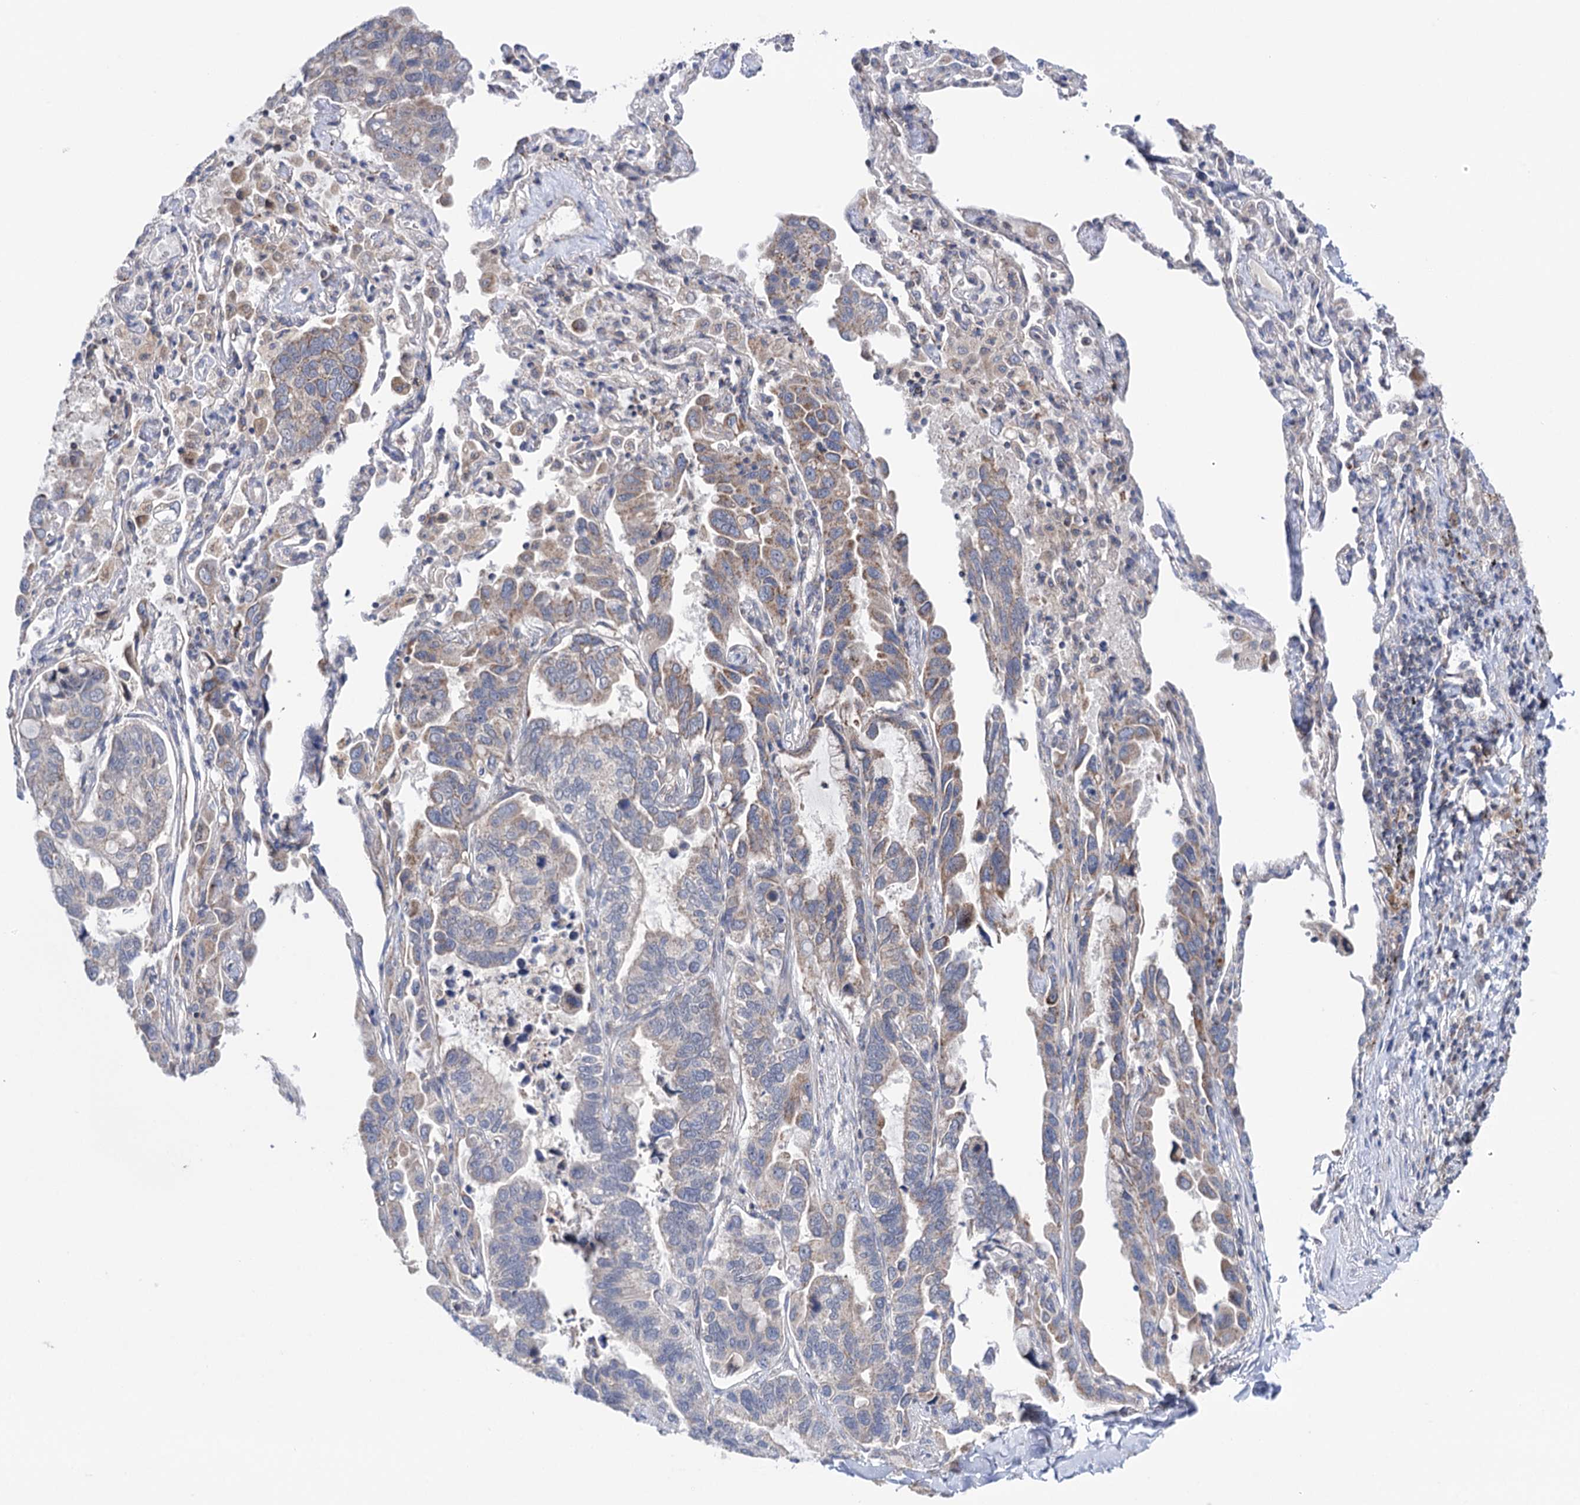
{"staining": {"intensity": "moderate", "quantity": "<25%", "location": "cytoplasmic/membranous"}, "tissue": "lung cancer", "cell_type": "Tumor cells", "image_type": "cancer", "snomed": [{"axis": "morphology", "description": "Adenocarcinoma, NOS"}, {"axis": "topography", "description": "Lung"}], "caption": "Immunohistochemical staining of human adenocarcinoma (lung) demonstrates low levels of moderate cytoplasmic/membranous staining in approximately <25% of tumor cells. Immunohistochemistry stains the protein in brown and the nuclei are stained blue.", "gene": "SUCLA2", "patient": {"sex": "male", "age": 64}}